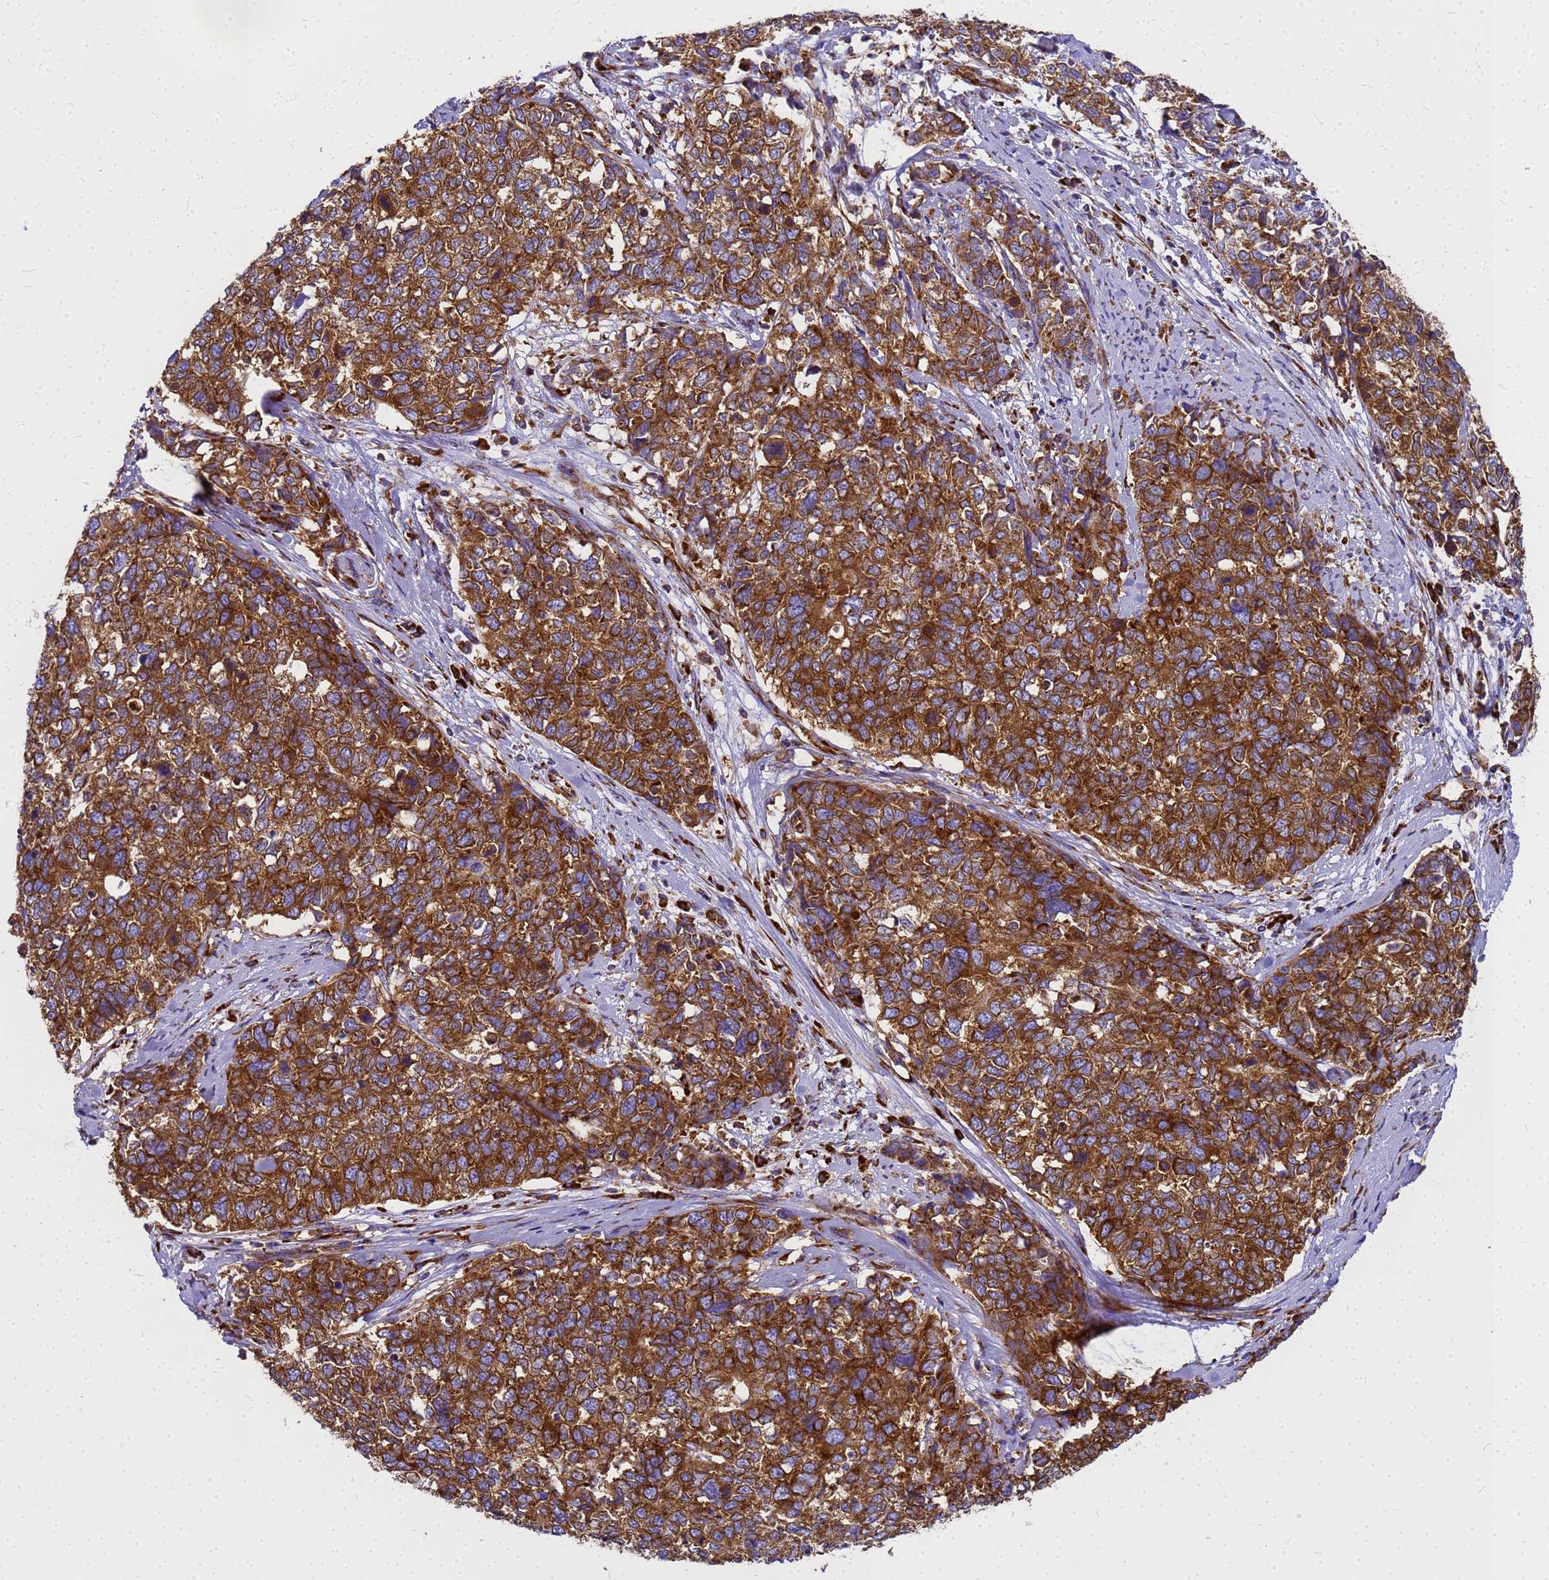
{"staining": {"intensity": "strong", "quantity": ">75%", "location": "cytoplasmic/membranous"}, "tissue": "cervical cancer", "cell_type": "Tumor cells", "image_type": "cancer", "snomed": [{"axis": "morphology", "description": "Squamous cell carcinoma, NOS"}, {"axis": "topography", "description": "Cervix"}], "caption": "Immunohistochemistry (IHC) (DAB (3,3'-diaminobenzidine)) staining of human cervical squamous cell carcinoma reveals strong cytoplasmic/membranous protein expression in about >75% of tumor cells. Immunohistochemistry stains the protein of interest in brown and the nuclei are stained blue.", "gene": "EEF1D", "patient": {"sex": "female", "age": 63}}